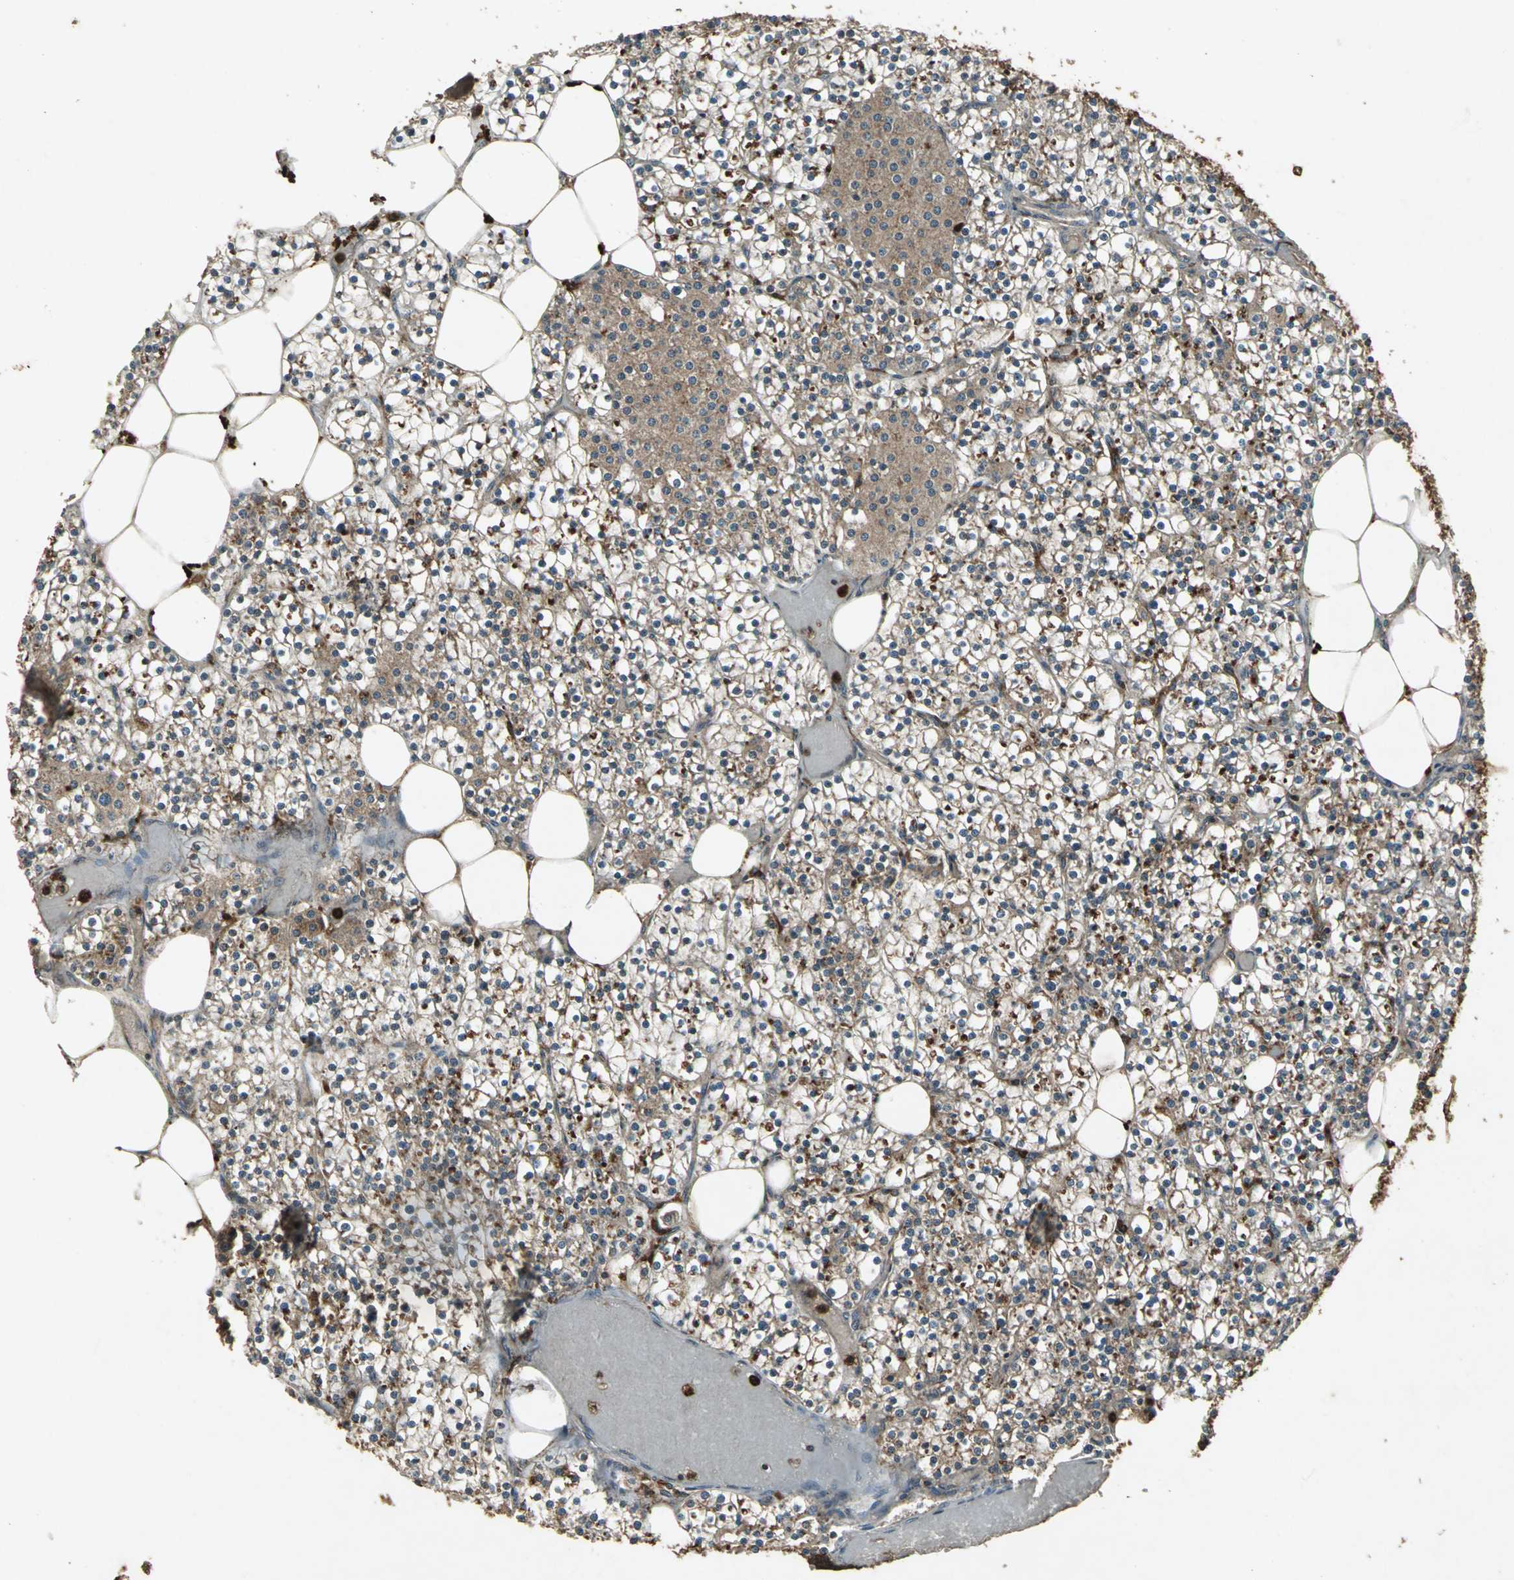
{"staining": {"intensity": "weak", "quantity": "<25%", "location": "cytoplasmic/membranous"}, "tissue": "parathyroid gland", "cell_type": "Glandular cells", "image_type": "normal", "snomed": [{"axis": "morphology", "description": "Normal tissue, NOS"}, {"axis": "topography", "description": "Parathyroid gland"}], "caption": "This micrograph is of normal parathyroid gland stained with immunohistochemistry (IHC) to label a protein in brown with the nuclei are counter-stained blue. There is no positivity in glandular cells.", "gene": "PYCARD", "patient": {"sex": "female", "age": 63}}